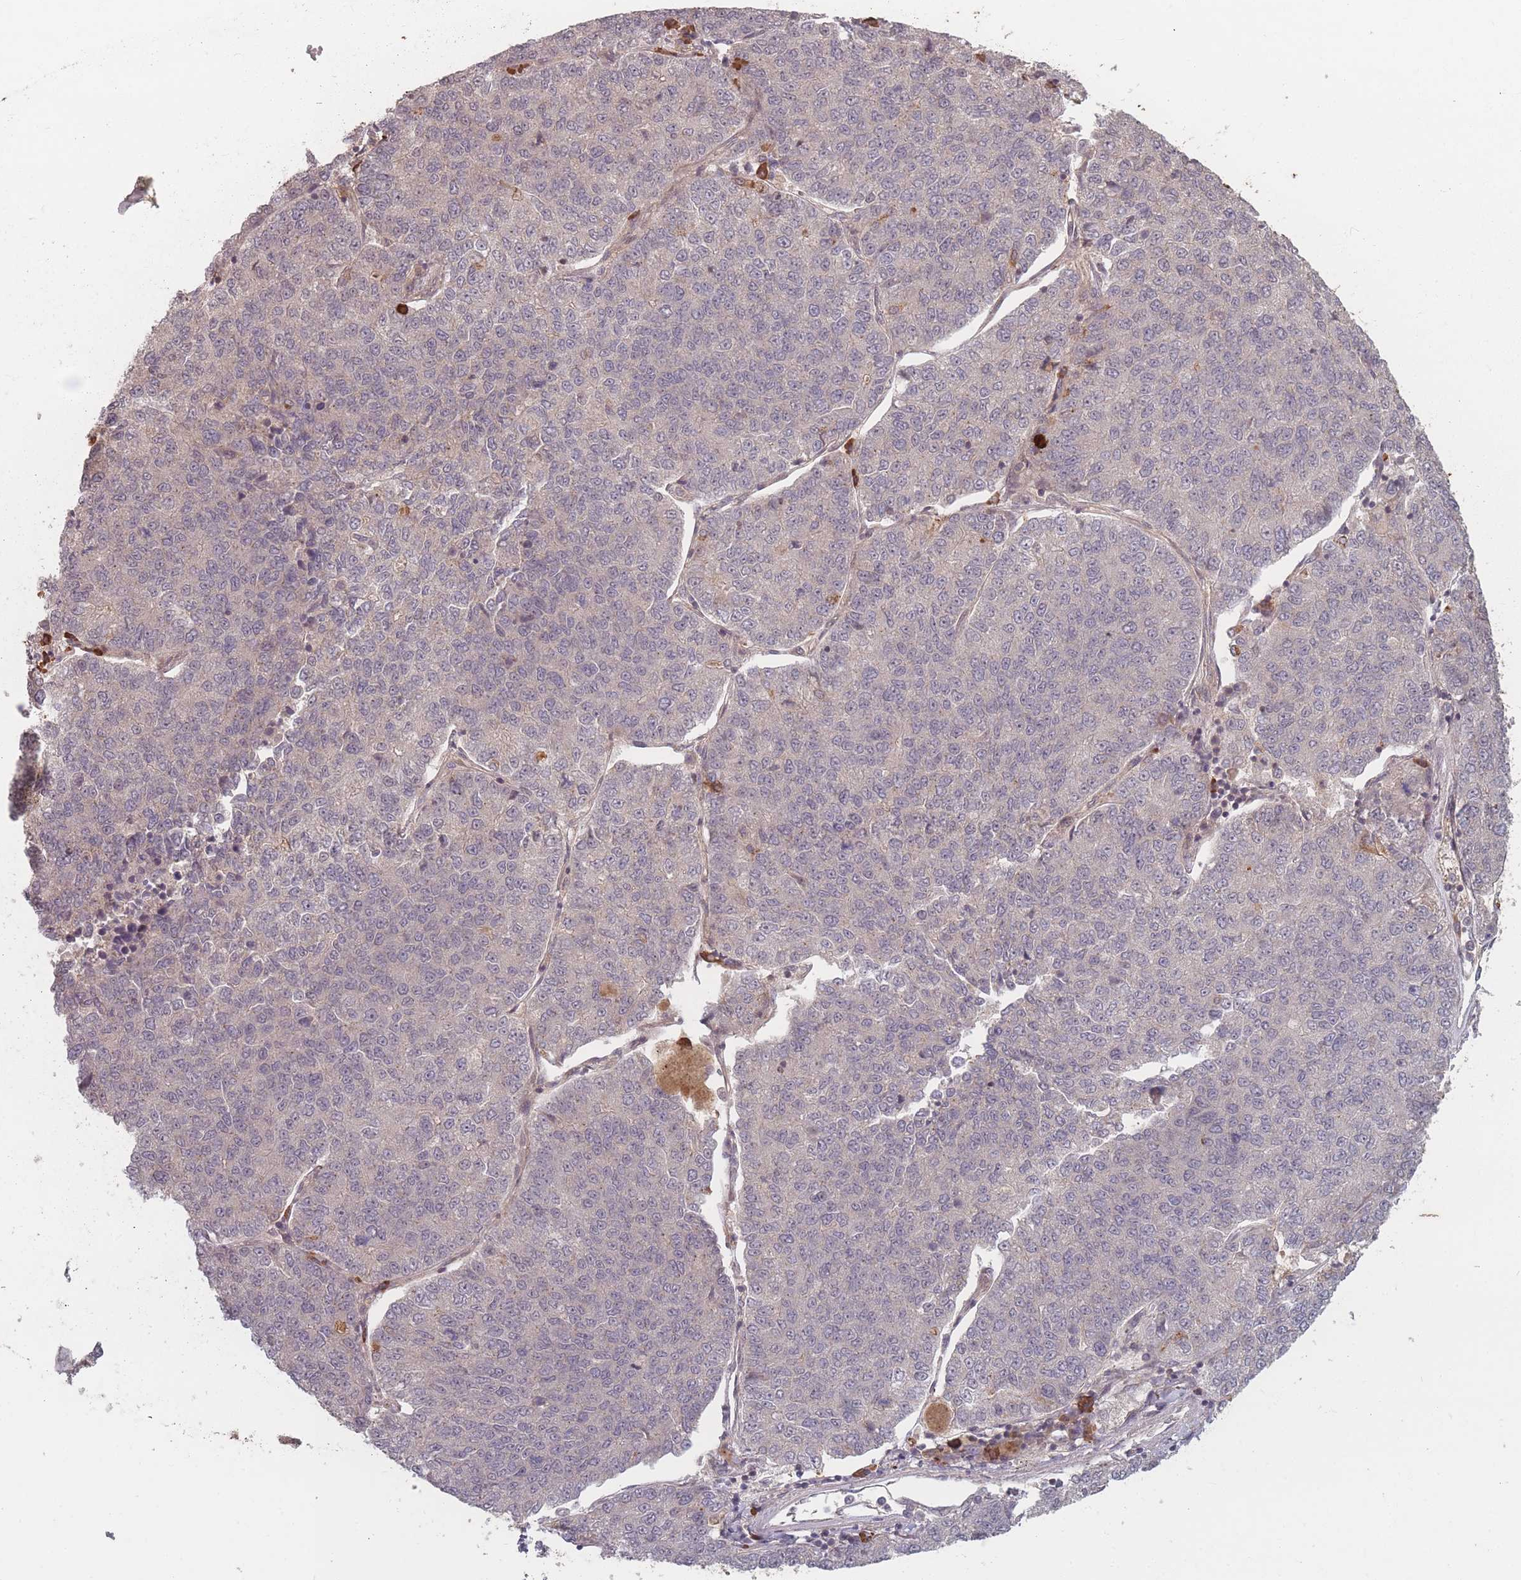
{"staining": {"intensity": "negative", "quantity": "none", "location": "none"}, "tissue": "lung cancer", "cell_type": "Tumor cells", "image_type": "cancer", "snomed": [{"axis": "morphology", "description": "Adenocarcinoma, NOS"}, {"axis": "topography", "description": "Lung"}], "caption": "Immunohistochemistry (IHC) of human adenocarcinoma (lung) exhibits no staining in tumor cells.", "gene": "HAGH", "patient": {"sex": "male", "age": 49}}